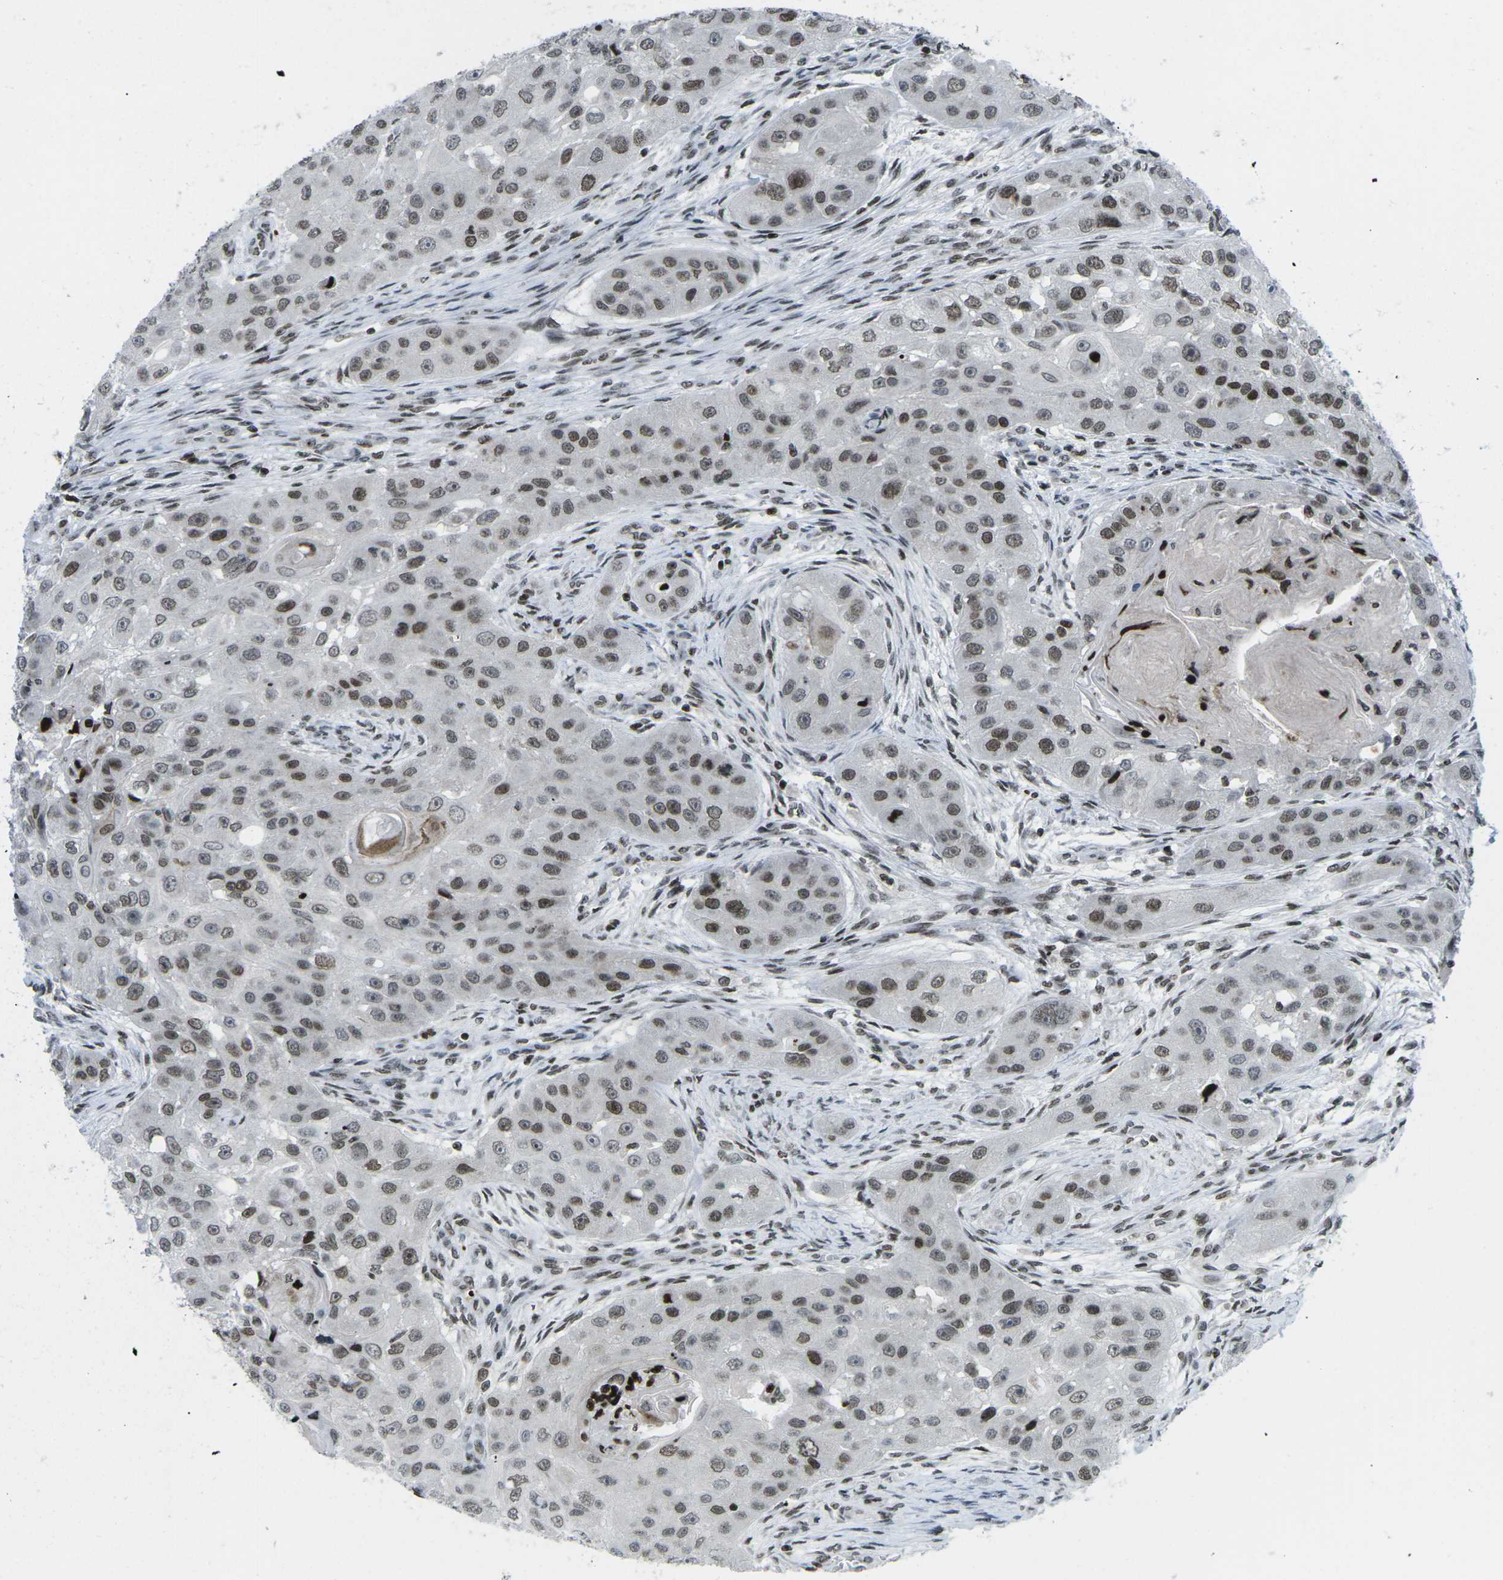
{"staining": {"intensity": "strong", "quantity": "25%-75%", "location": "nuclear"}, "tissue": "head and neck cancer", "cell_type": "Tumor cells", "image_type": "cancer", "snomed": [{"axis": "morphology", "description": "Normal tissue, NOS"}, {"axis": "morphology", "description": "Squamous cell carcinoma, NOS"}, {"axis": "topography", "description": "Skeletal muscle"}, {"axis": "topography", "description": "Head-Neck"}], "caption": "Protein expression analysis of human squamous cell carcinoma (head and neck) reveals strong nuclear staining in approximately 25%-75% of tumor cells.", "gene": "EME1", "patient": {"sex": "male", "age": 51}}